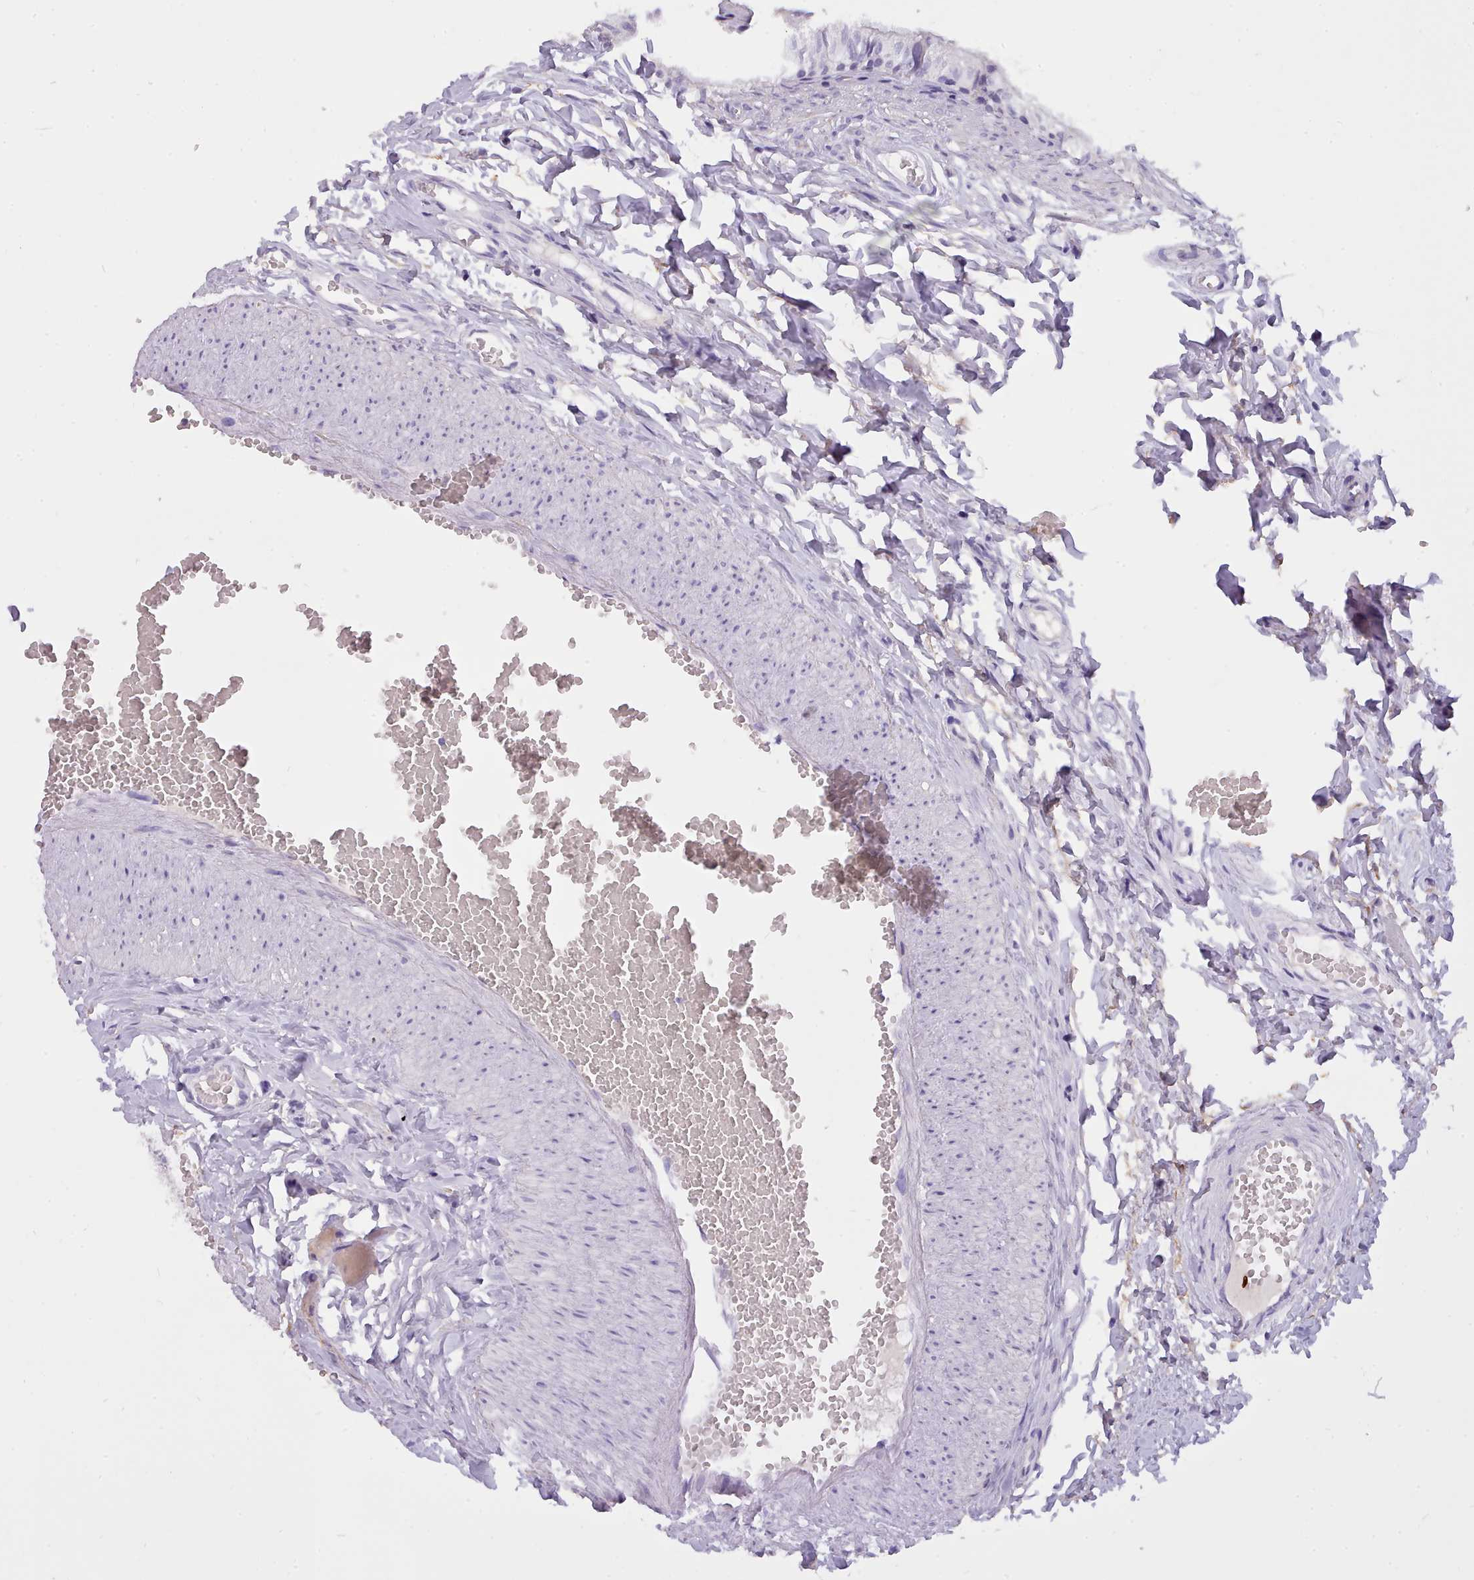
{"staining": {"intensity": "negative", "quantity": "none", "location": "none"}, "tissue": "epididymis", "cell_type": "Glandular cells", "image_type": "normal", "snomed": [{"axis": "morphology", "description": "Normal tissue, NOS"}, {"axis": "topography", "description": "Epididymis"}], "caption": "High power microscopy photomicrograph of an immunohistochemistry micrograph of unremarkable epididymis, revealing no significant staining in glandular cells. (Immunohistochemistry, brightfield microscopy, high magnification).", "gene": "CYP2A13", "patient": {"sex": "male", "age": 37}}